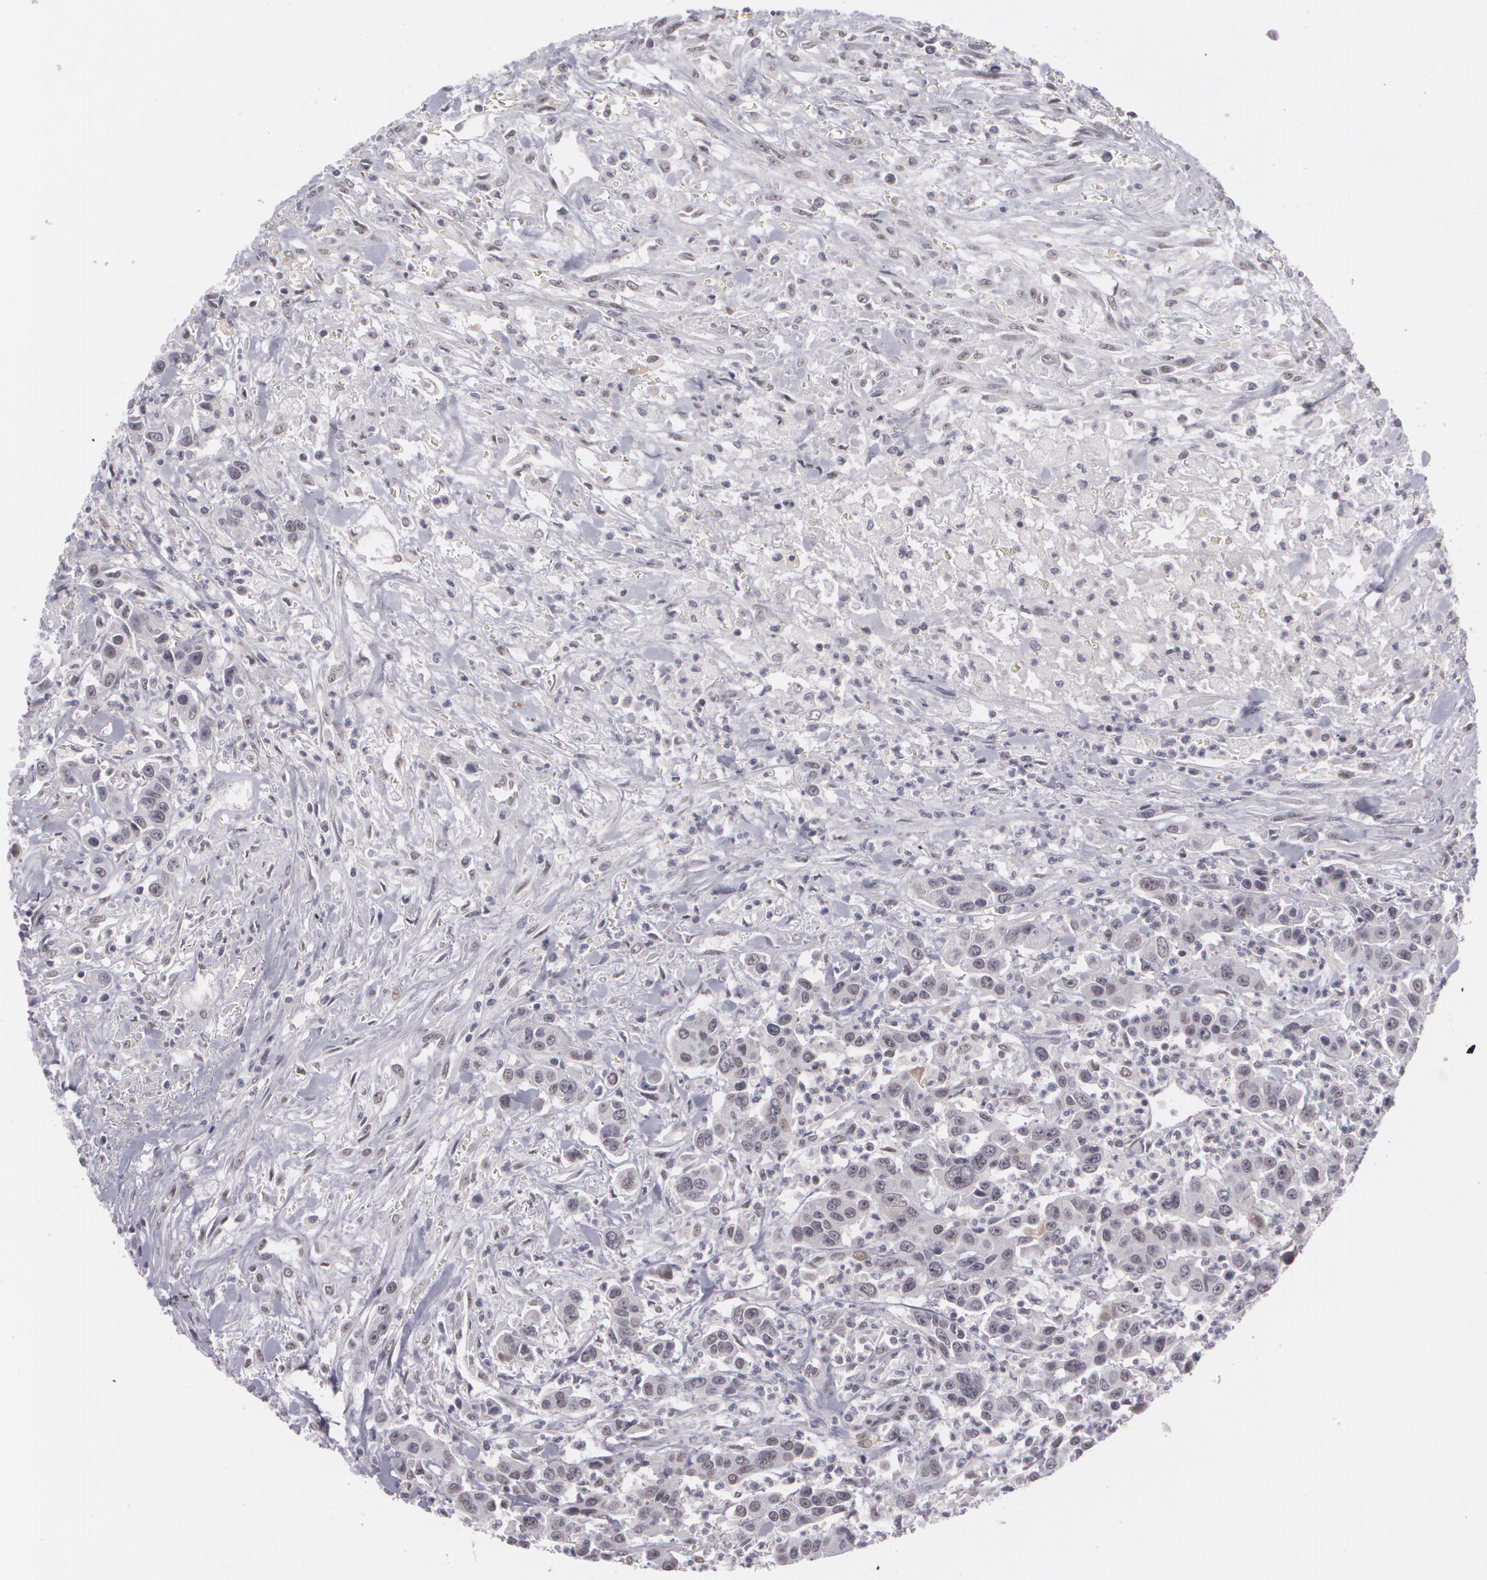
{"staining": {"intensity": "negative", "quantity": "none", "location": "none"}, "tissue": "urothelial cancer", "cell_type": "Tumor cells", "image_type": "cancer", "snomed": [{"axis": "morphology", "description": "Urothelial carcinoma, High grade"}, {"axis": "topography", "description": "Urinary bladder"}], "caption": "IHC of urothelial cancer reveals no positivity in tumor cells.", "gene": "RRP7A", "patient": {"sex": "male", "age": 86}}